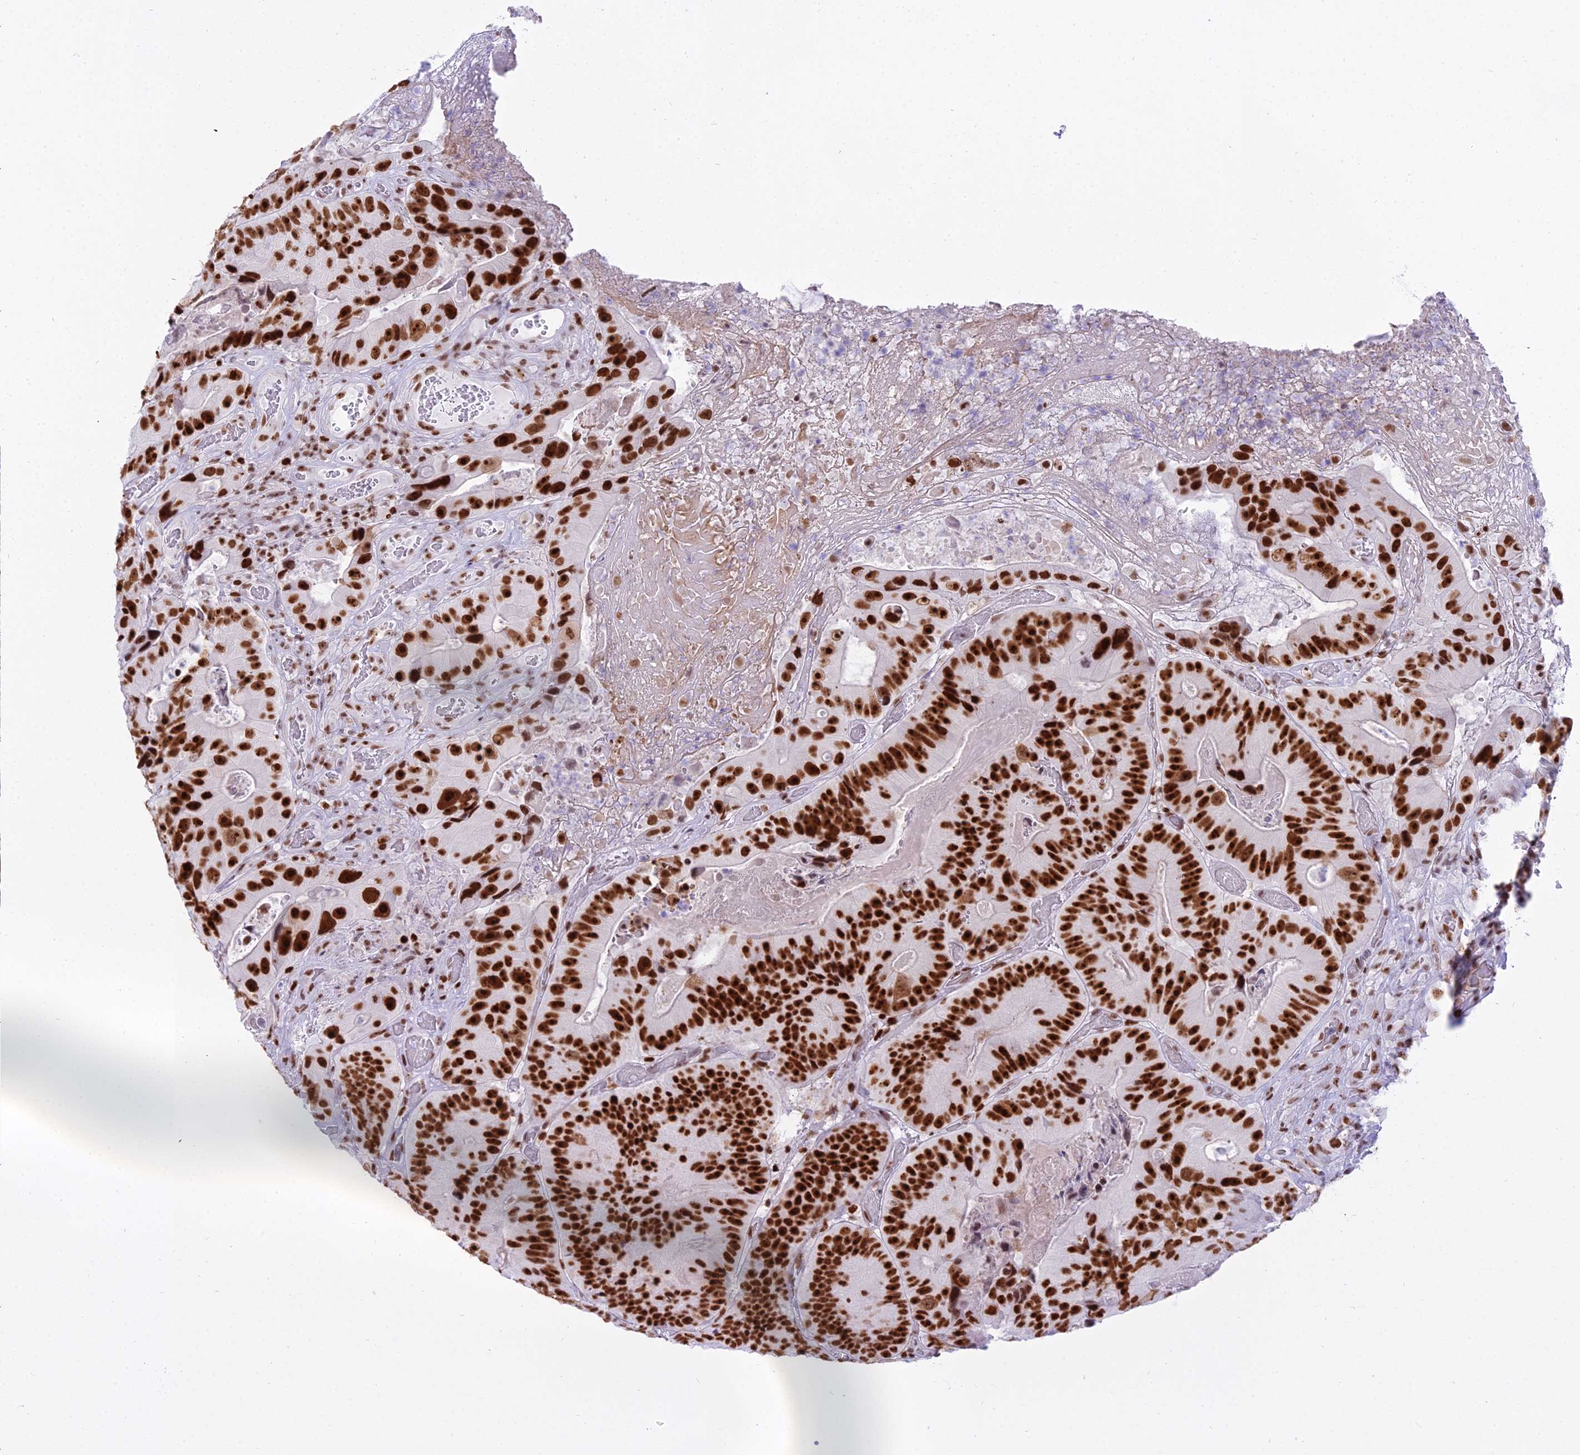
{"staining": {"intensity": "strong", "quantity": ">75%", "location": "nuclear"}, "tissue": "colorectal cancer", "cell_type": "Tumor cells", "image_type": "cancer", "snomed": [{"axis": "morphology", "description": "Adenocarcinoma, NOS"}, {"axis": "topography", "description": "Colon"}], "caption": "Human colorectal cancer (adenocarcinoma) stained with a brown dye exhibits strong nuclear positive positivity in approximately >75% of tumor cells.", "gene": "PARP1", "patient": {"sex": "female", "age": 86}}